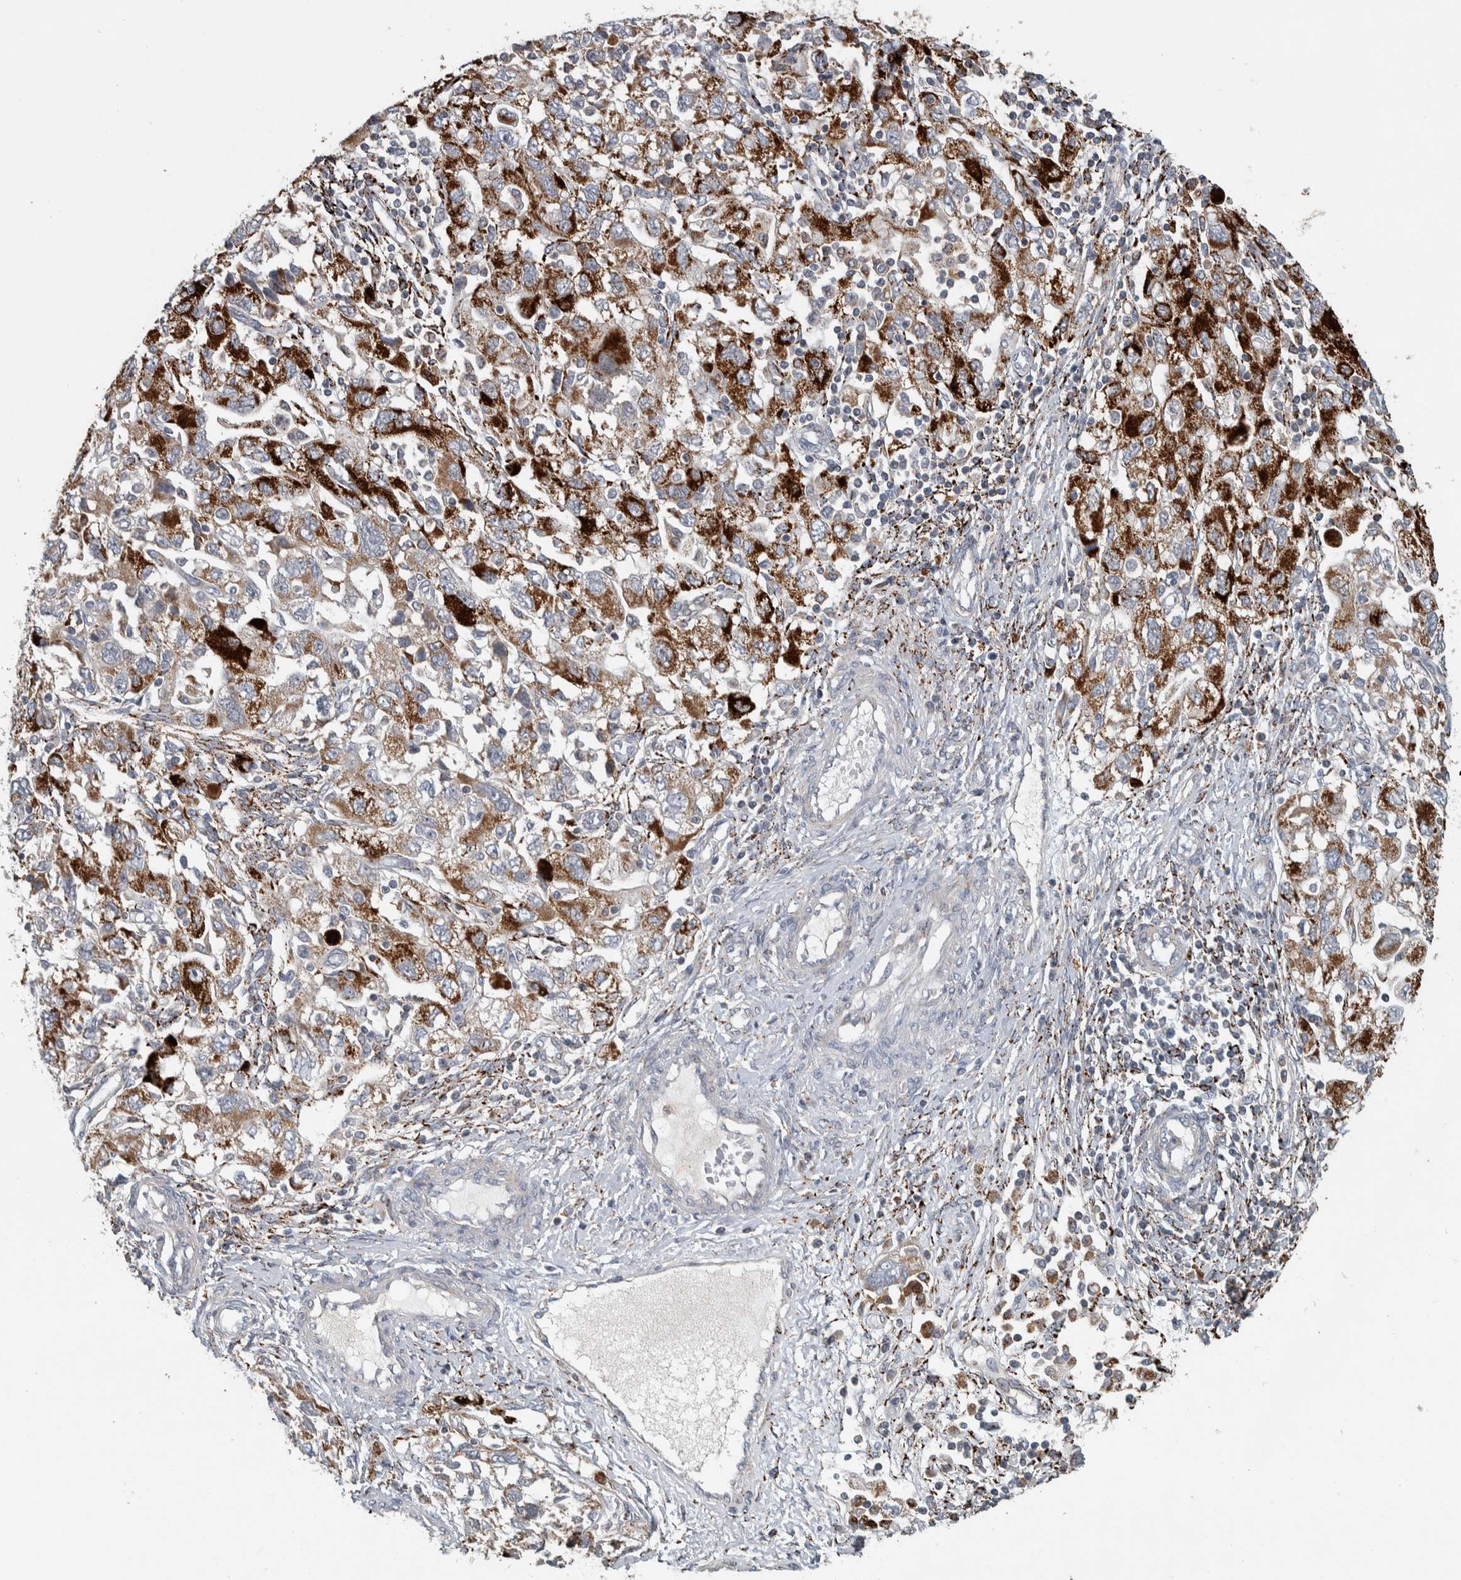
{"staining": {"intensity": "strong", "quantity": ">75%", "location": "cytoplasmic/membranous"}, "tissue": "ovarian cancer", "cell_type": "Tumor cells", "image_type": "cancer", "snomed": [{"axis": "morphology", "description": "Carcinoma, NOS"}, {"axis": "morphology", "description": "Cystadenocarcinoma, serous, NOS"}, {"axis": "topography", "description": "Ovary"}], "caption": "Protein analysis of ovarian carcinoma tissue displays strong cytoplasmic/membranous expression in about >75% of tumor cells.", "gene": "FAM78A", "patient": {"sex": "female", "age": 69}}